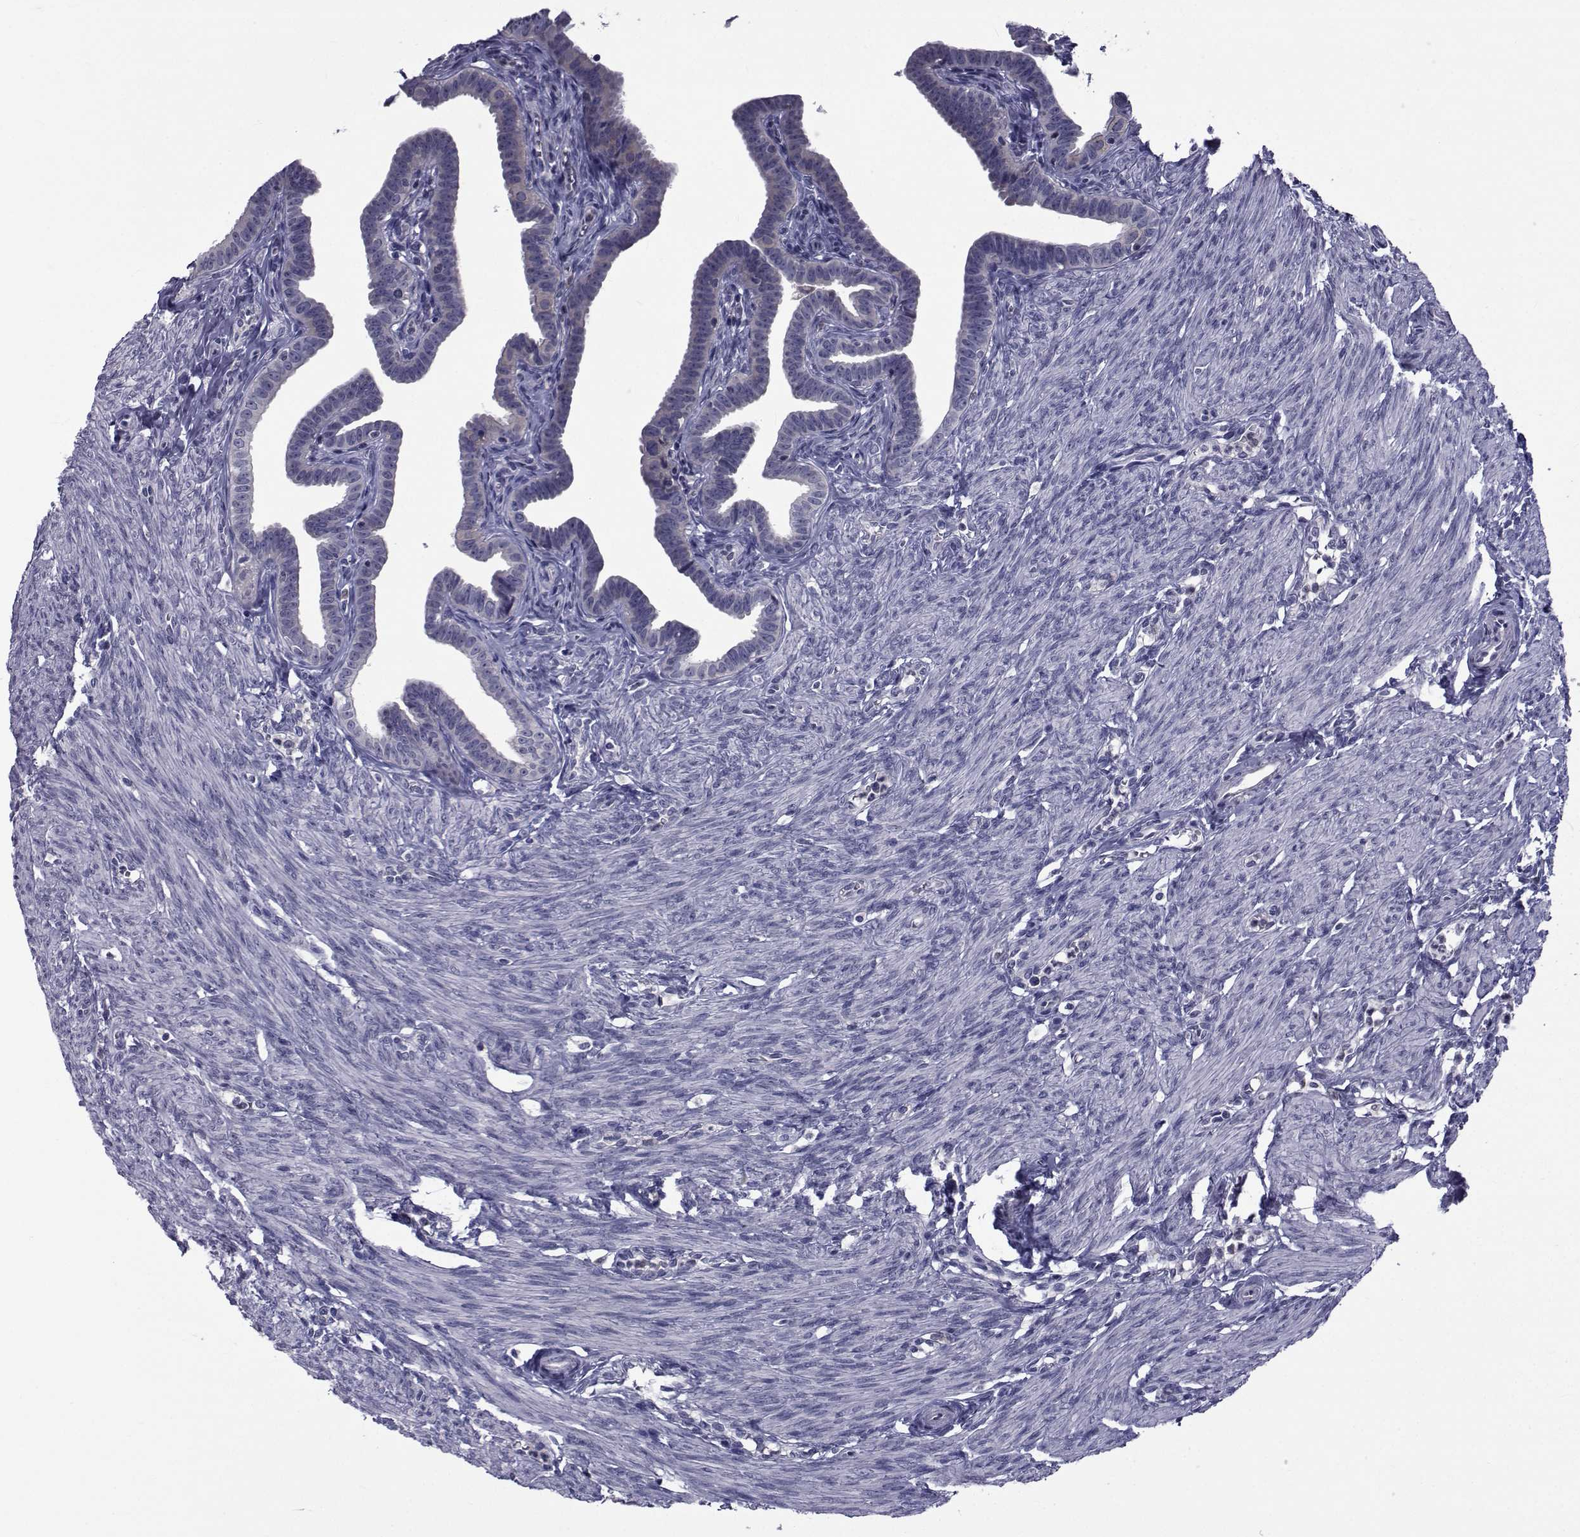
{"staining": {"intensity": "negative", "quantity": "none", "location": "none"}, "tissue": "fallopian tube", "cell_type": "Glandular cells", "image_type": "normal", "snomed": [{"axis": "morphology", "description": "Normal tissue, NOS"}, {"axis": "topography", "description": "Fallopian tube"}, {"axis": "topography", "description": "Ovary"}], "caption": "Immunohistochemistry histopathology image of unremarkable human fallopian tube stained for a protein (brown), which displays no expression in glandular cells.", "gene": "SLC30A10", "patient": {"sex": "female", "age": 33}}